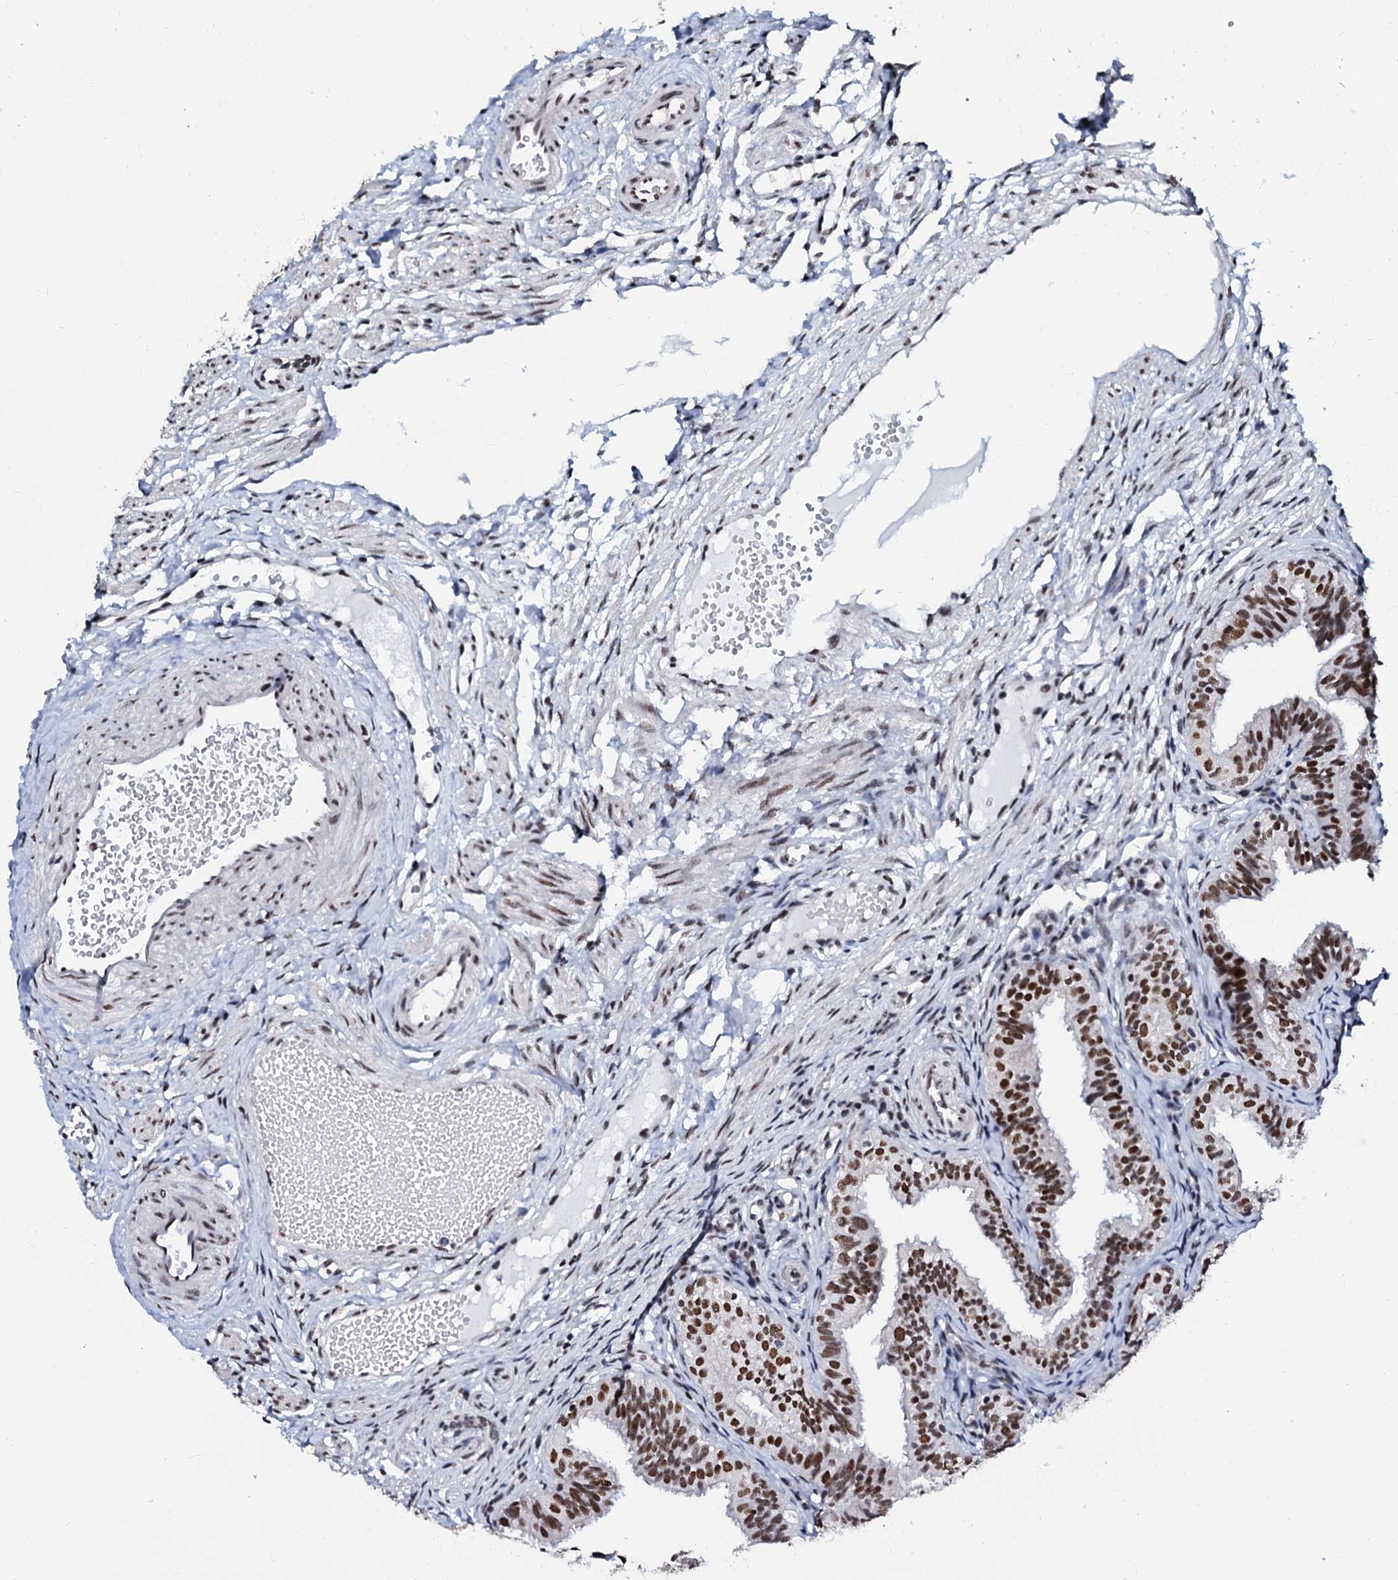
{"staining": {"intensity": "strong", "quantity": ">75%", "location": "nuclear"}, "tissue": "fallopian tube", "cell_type": "Glandular cells", "image_type": "normal", "snomed": [{"axis": "morphology", "description": "Normal tissue, NOS"}, {"axis": "topography", "description": "Fallopian tube"}], "caption": "Human fallopian tube stained with a brown dye shows strong nuclear positive positivity in approximately >75% of glandular cells.", "gene": "SLTM", "patient": {"sex": "female", "age": 35}}